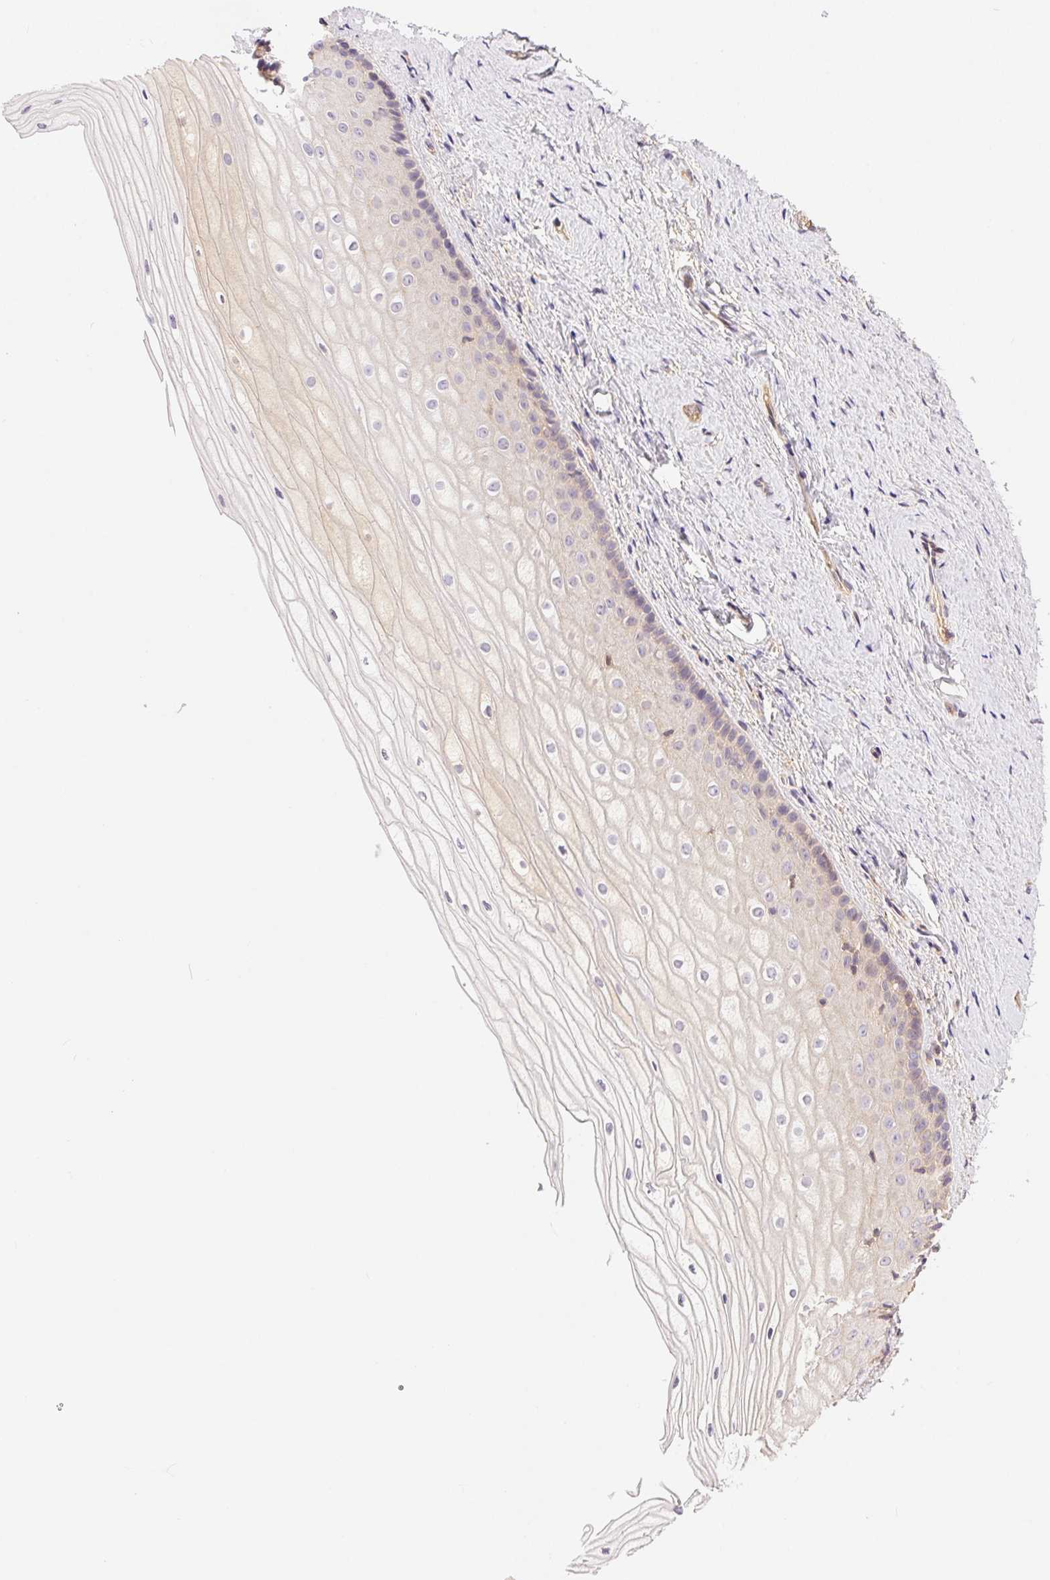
{"staining": {"intensity": "negative", "quantity": "none", "location": "none"}, "tissue": "vagina", "cell_type": "Squamous epithelial cells", "image_type": "normal", "snomed": [{"axis": "morphology", "description": "Normal tissue, NOS"}, {"axis": "topography", "description": "Vagina"}], "caption": "The IHC image has no significant expression in squamous epithelial cells of vagina.", "gene": "GDI1", "patient": {"sex": "female", "age": 52}}